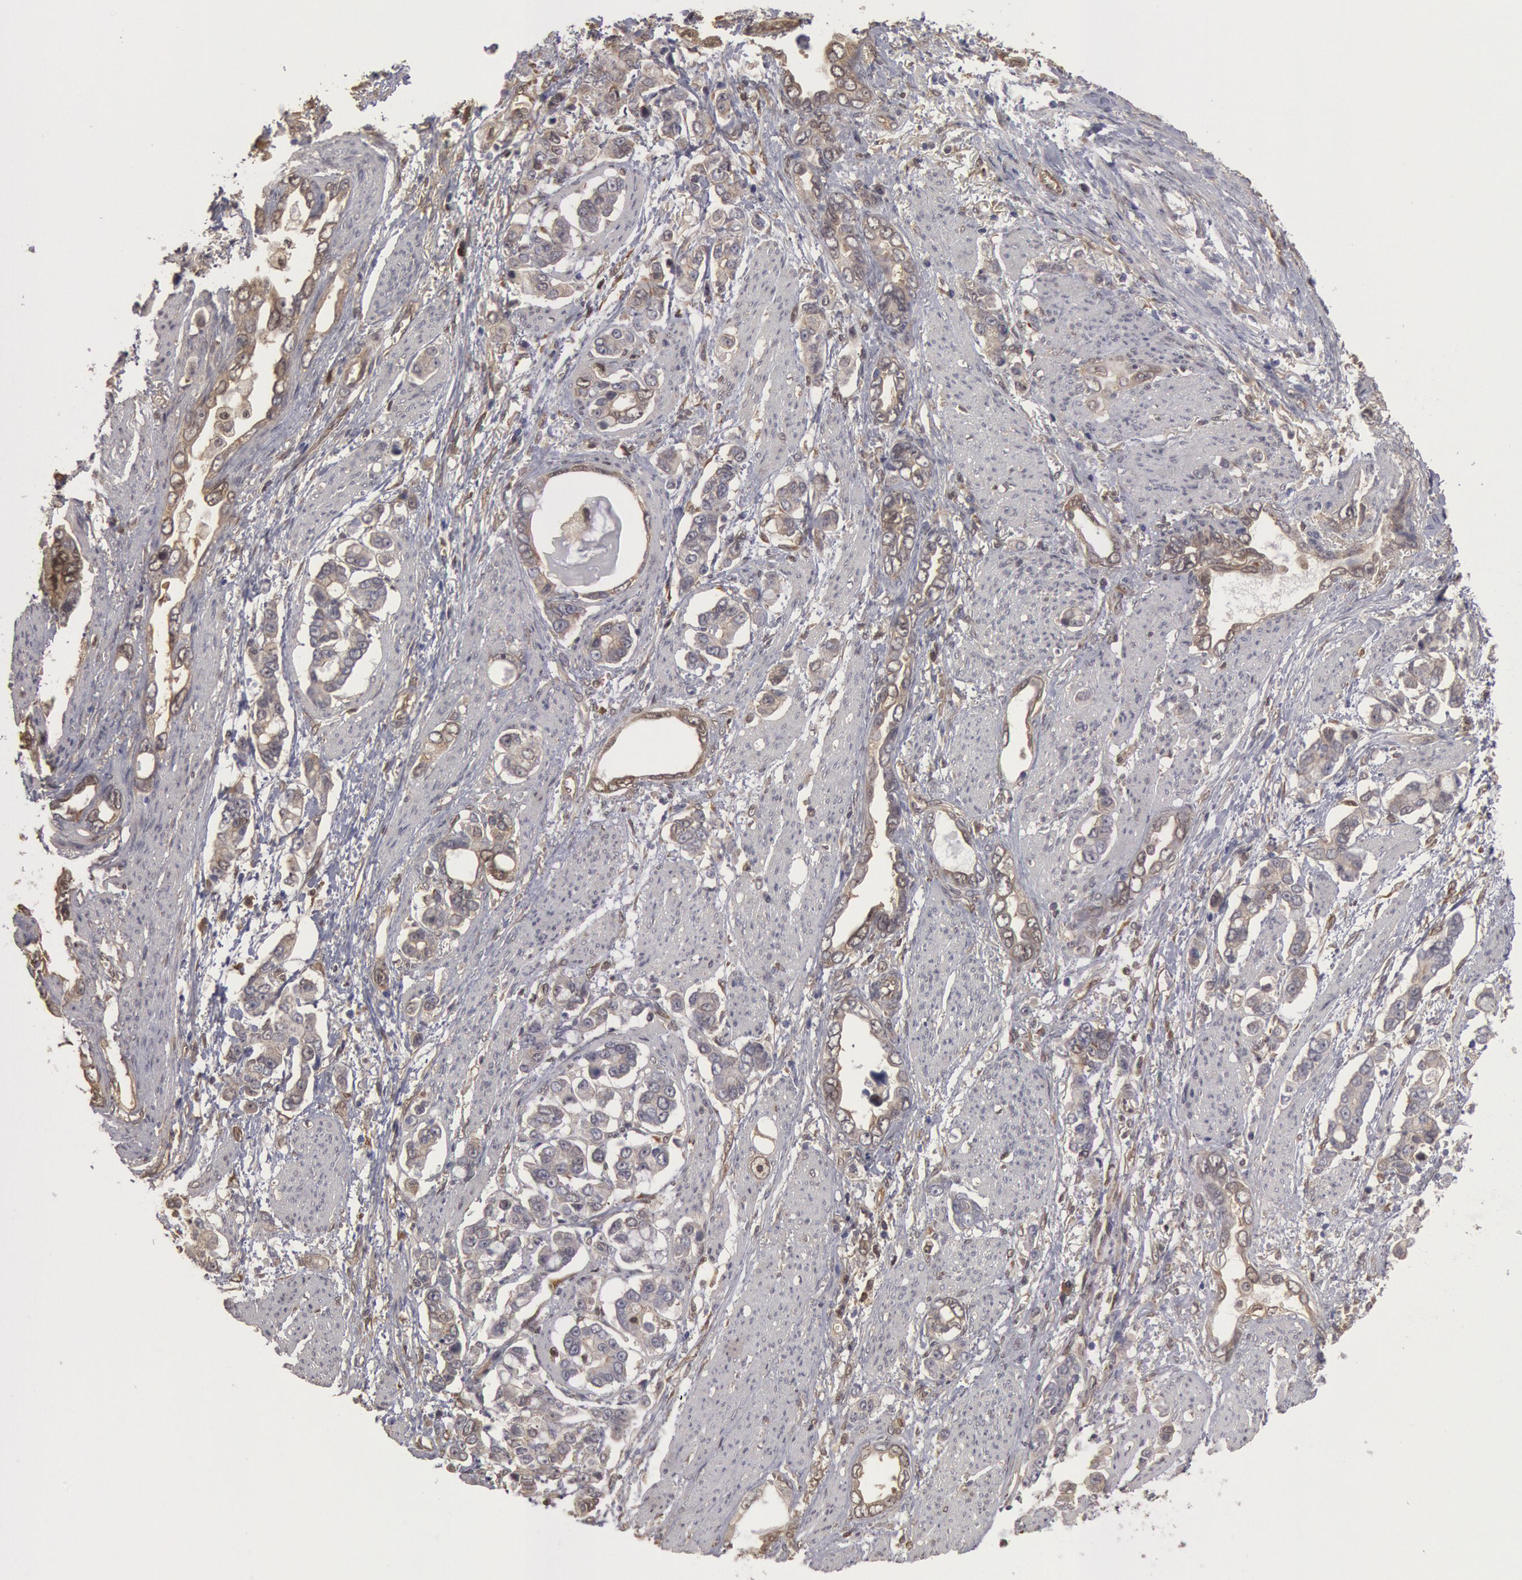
{"staining": {"intensity": "weak", "quantity": "25%-75%", "location": "cytoplasmic/membranous"}, "tissue": "stomach cancer", "cell_type": "Tumor cells", "image_type": "cancer", "snomed": [{"axis": "morphology", "description": "Adenocarcinoma, NOS"}, {"axis": "topography", "description": "Stomach"}], "caption": "IHC of human stomach cancer reveals low levels of weak cytoplasmic/membranous positivity in approximately 25%-75% of tumor cells.", "gene": "CCDC50", "patient": {"sex": "male", "age": 78}}